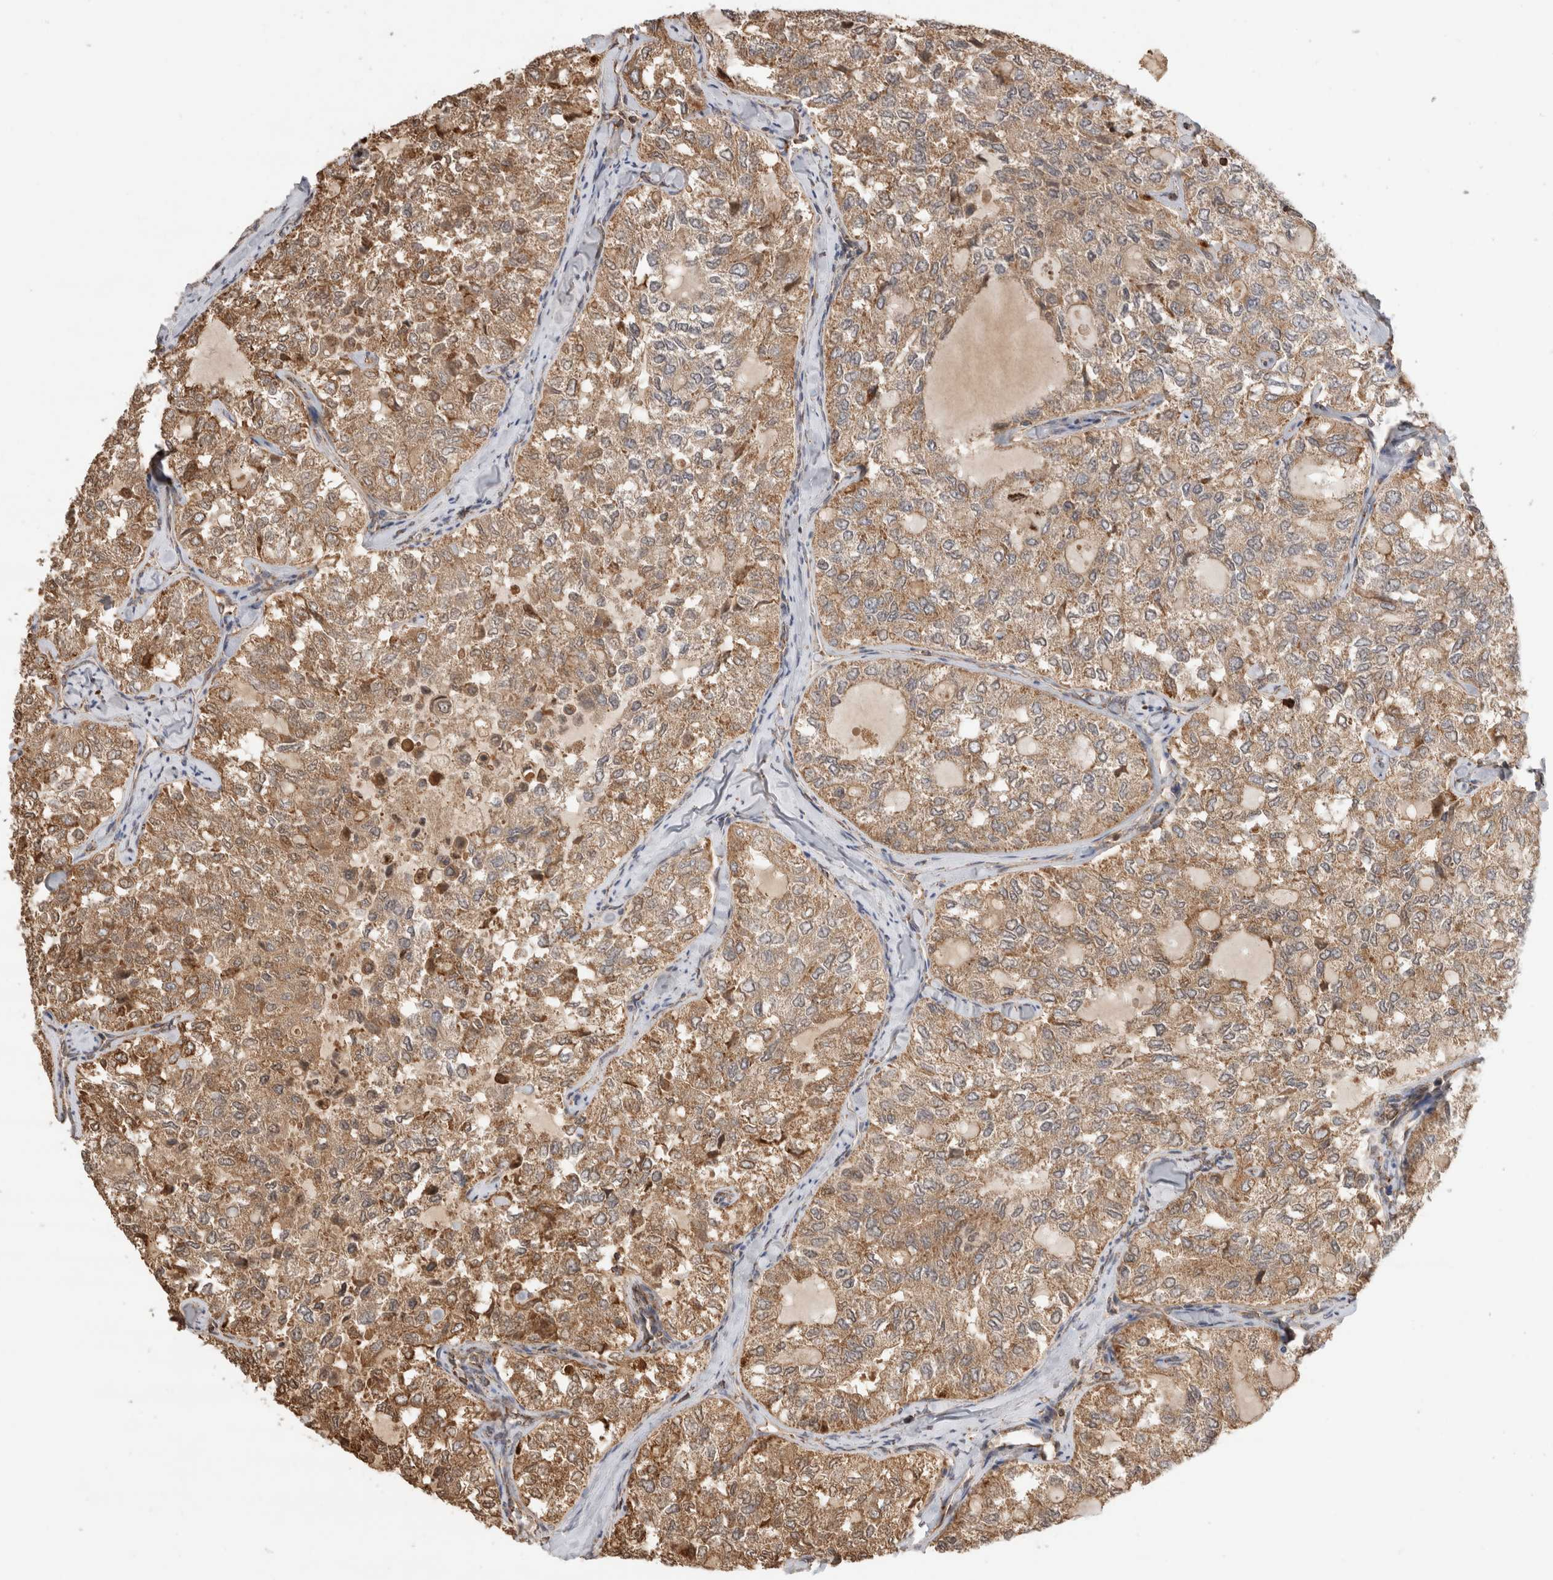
{"staining": {"intensity": "moderate", "quantity": ">75%", "location": "cytoplasmic/membranous"}, "tissue": "thyroid cancer", "cell_type": "Tumor cells", "image_type": "cancer", "snomed": [{"axis": "morphology", "description": "Follicular adenoma carcinoma, NOS"}, {"axis": "topography", "description": "Thyroid gland"}], "caption": "The photomicrograph shows a brown stain indicating the presence of a protein in the cytoplasmic/membranous of tumor cells in follicular adenoma carcinoma (thyroid).", "gene": "IMMP2L", "patient": {"sex": "male", "age": 75}}